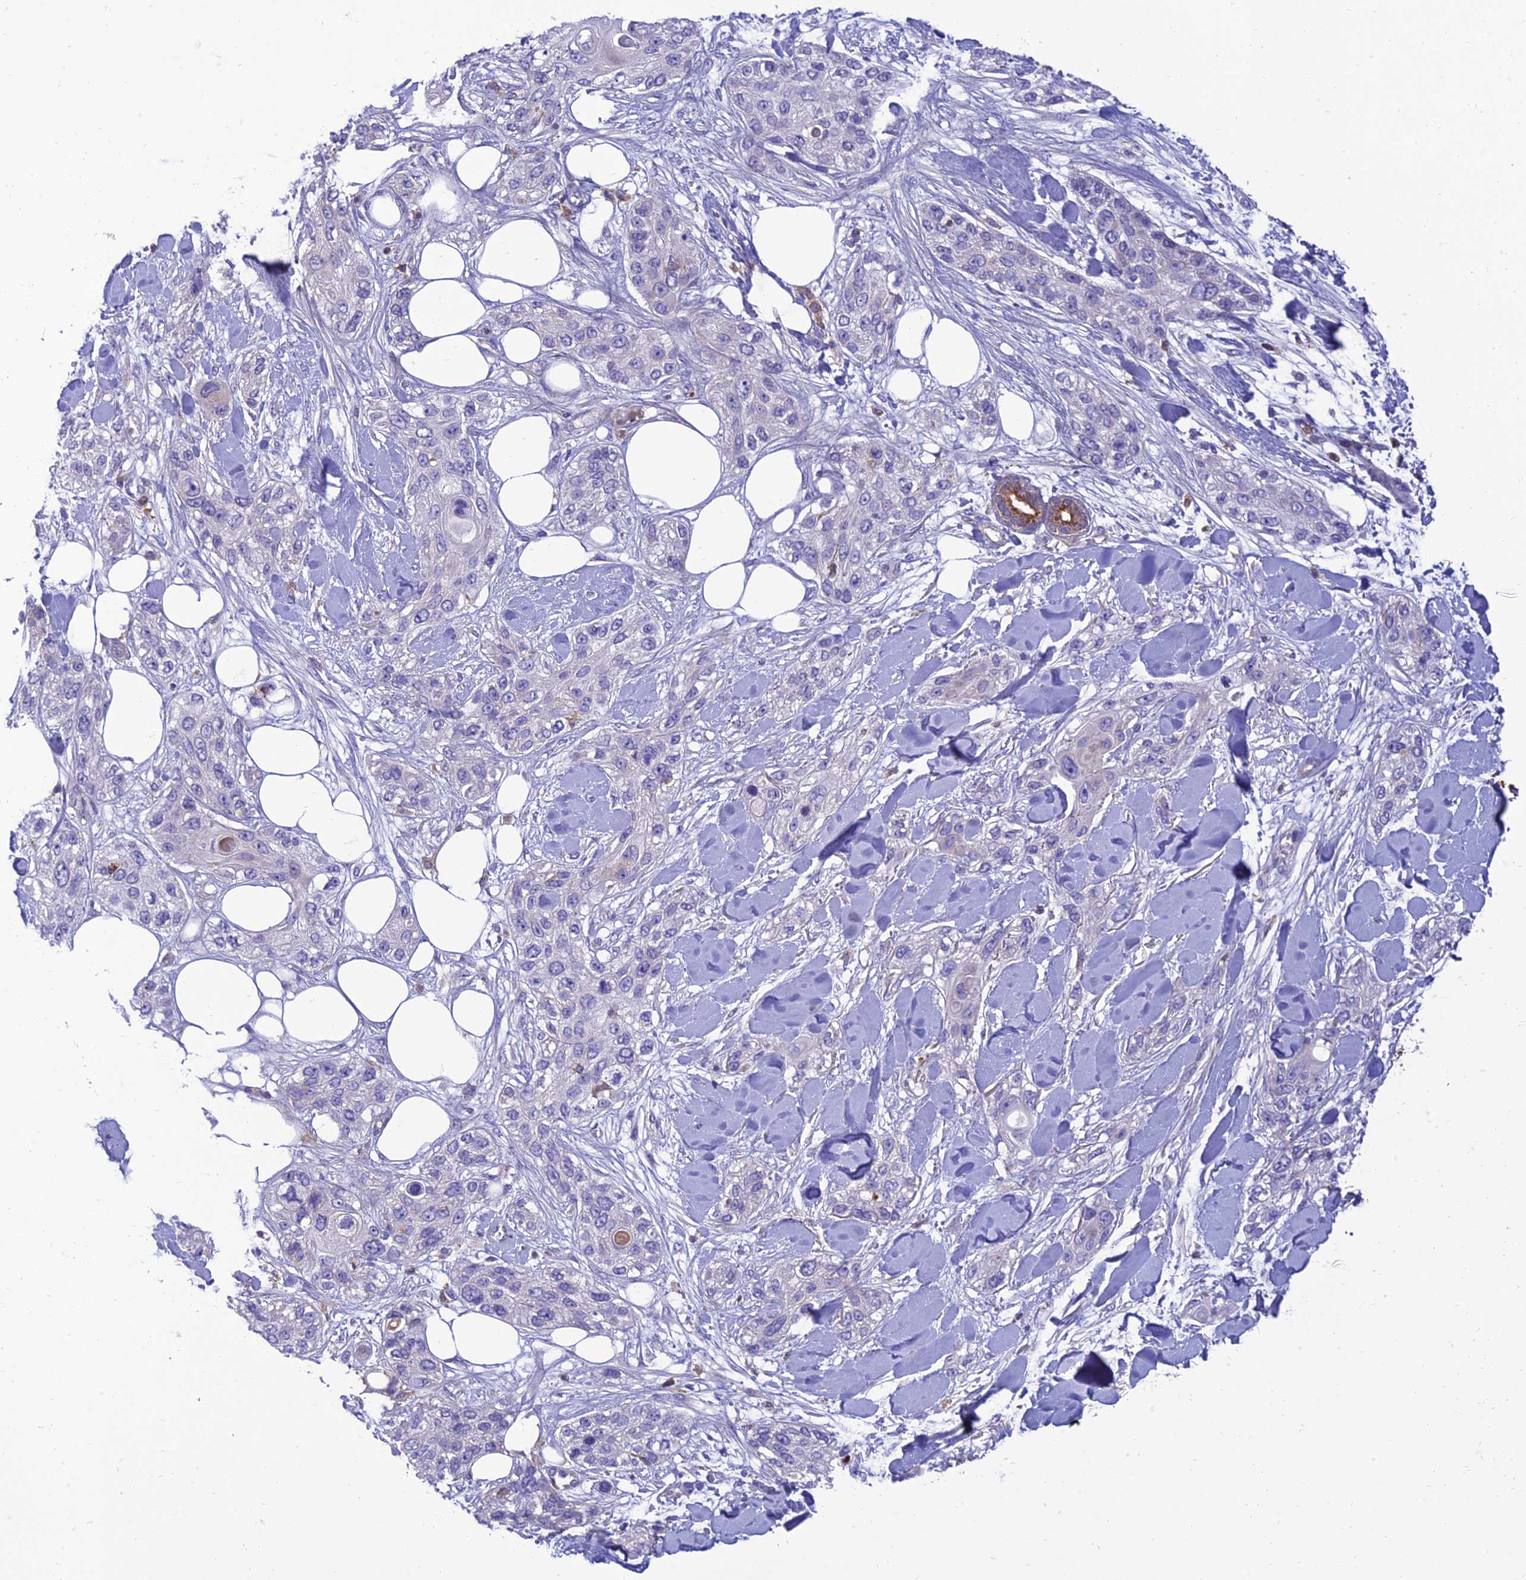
{"staining": {"intensity": "negative", "quantity": "none", "location": "none"}, "tissue": "skin cancer", "cell_type": "Tumor cells", "image_type": "cancer", "snomed": [{"axis": "morphology", "description": "Normal tissue, NOS"}, {"axis": "morphology", "description": "Squamous cell carcinoma, NOS"}, {"axis": "topography", "description": "Skin"}], "caption": "An IHC photomicrograph of squamous cell carcinoma (skin) is shown. There is no staining in tumor cells of squamous cell carcinoma (skin).", "gene": "IRAK3", "patient": {"sex": "male", "age": 72}}